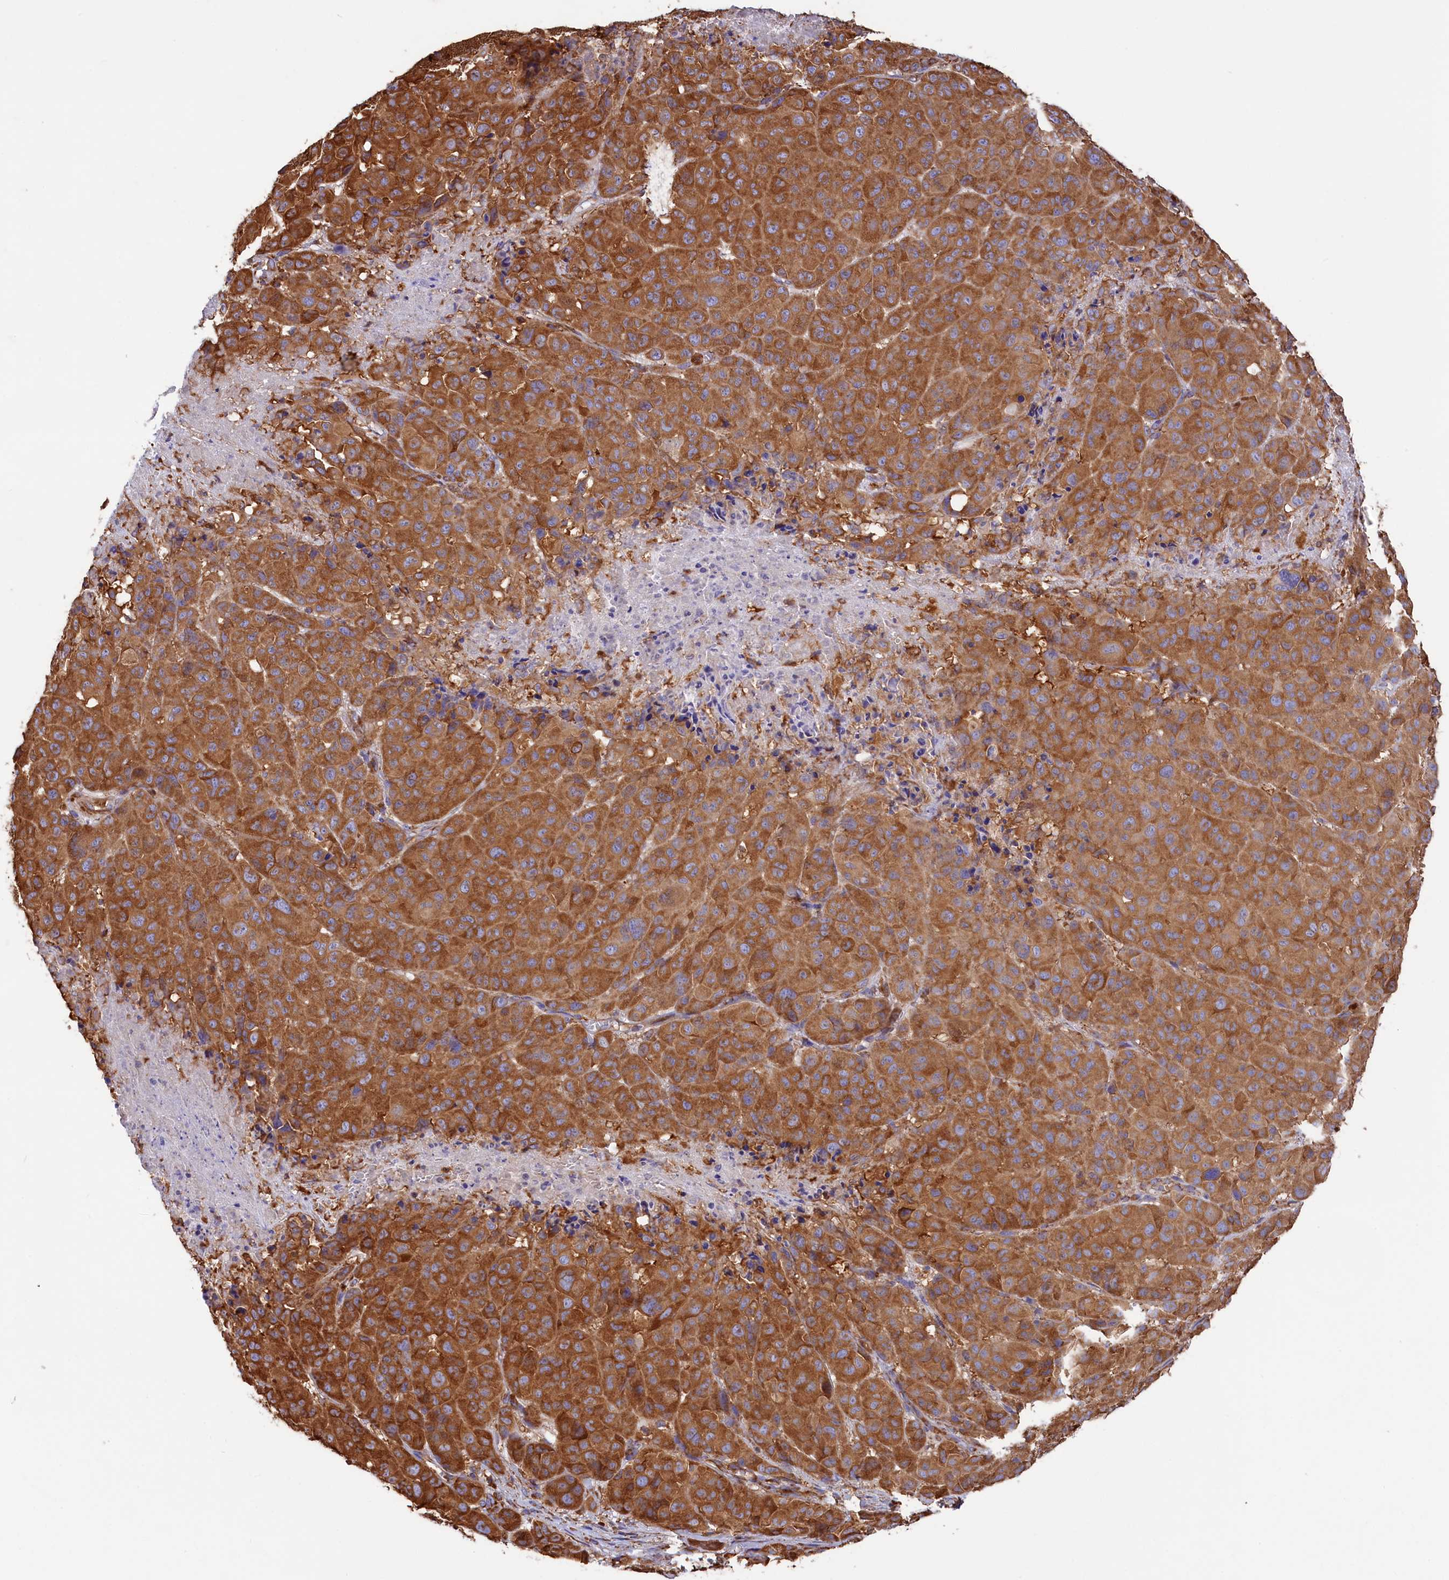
{"staining": {"intensity": "strong", "quantity": ">75%", "location": "cytoplasmic/membranous"}, "tissue": "melanoma", "cell_type": "Tumor cells", "image_type": "cancer", "snomed": [{"axis": "morphology", "description": "Malignant melanoma, NOS"}, {"axis": "topography", "description": "Skin"}], "caption": "Immunohistochemistry (IHC) image of melanoma stained for a protein (brown), which demonstrates high levels of strong cytoplasmic/membranous positivity in approximately >75% of tumor cells.", "gene": "GYS1", "patient": {"sex": "male", "age": 73}}